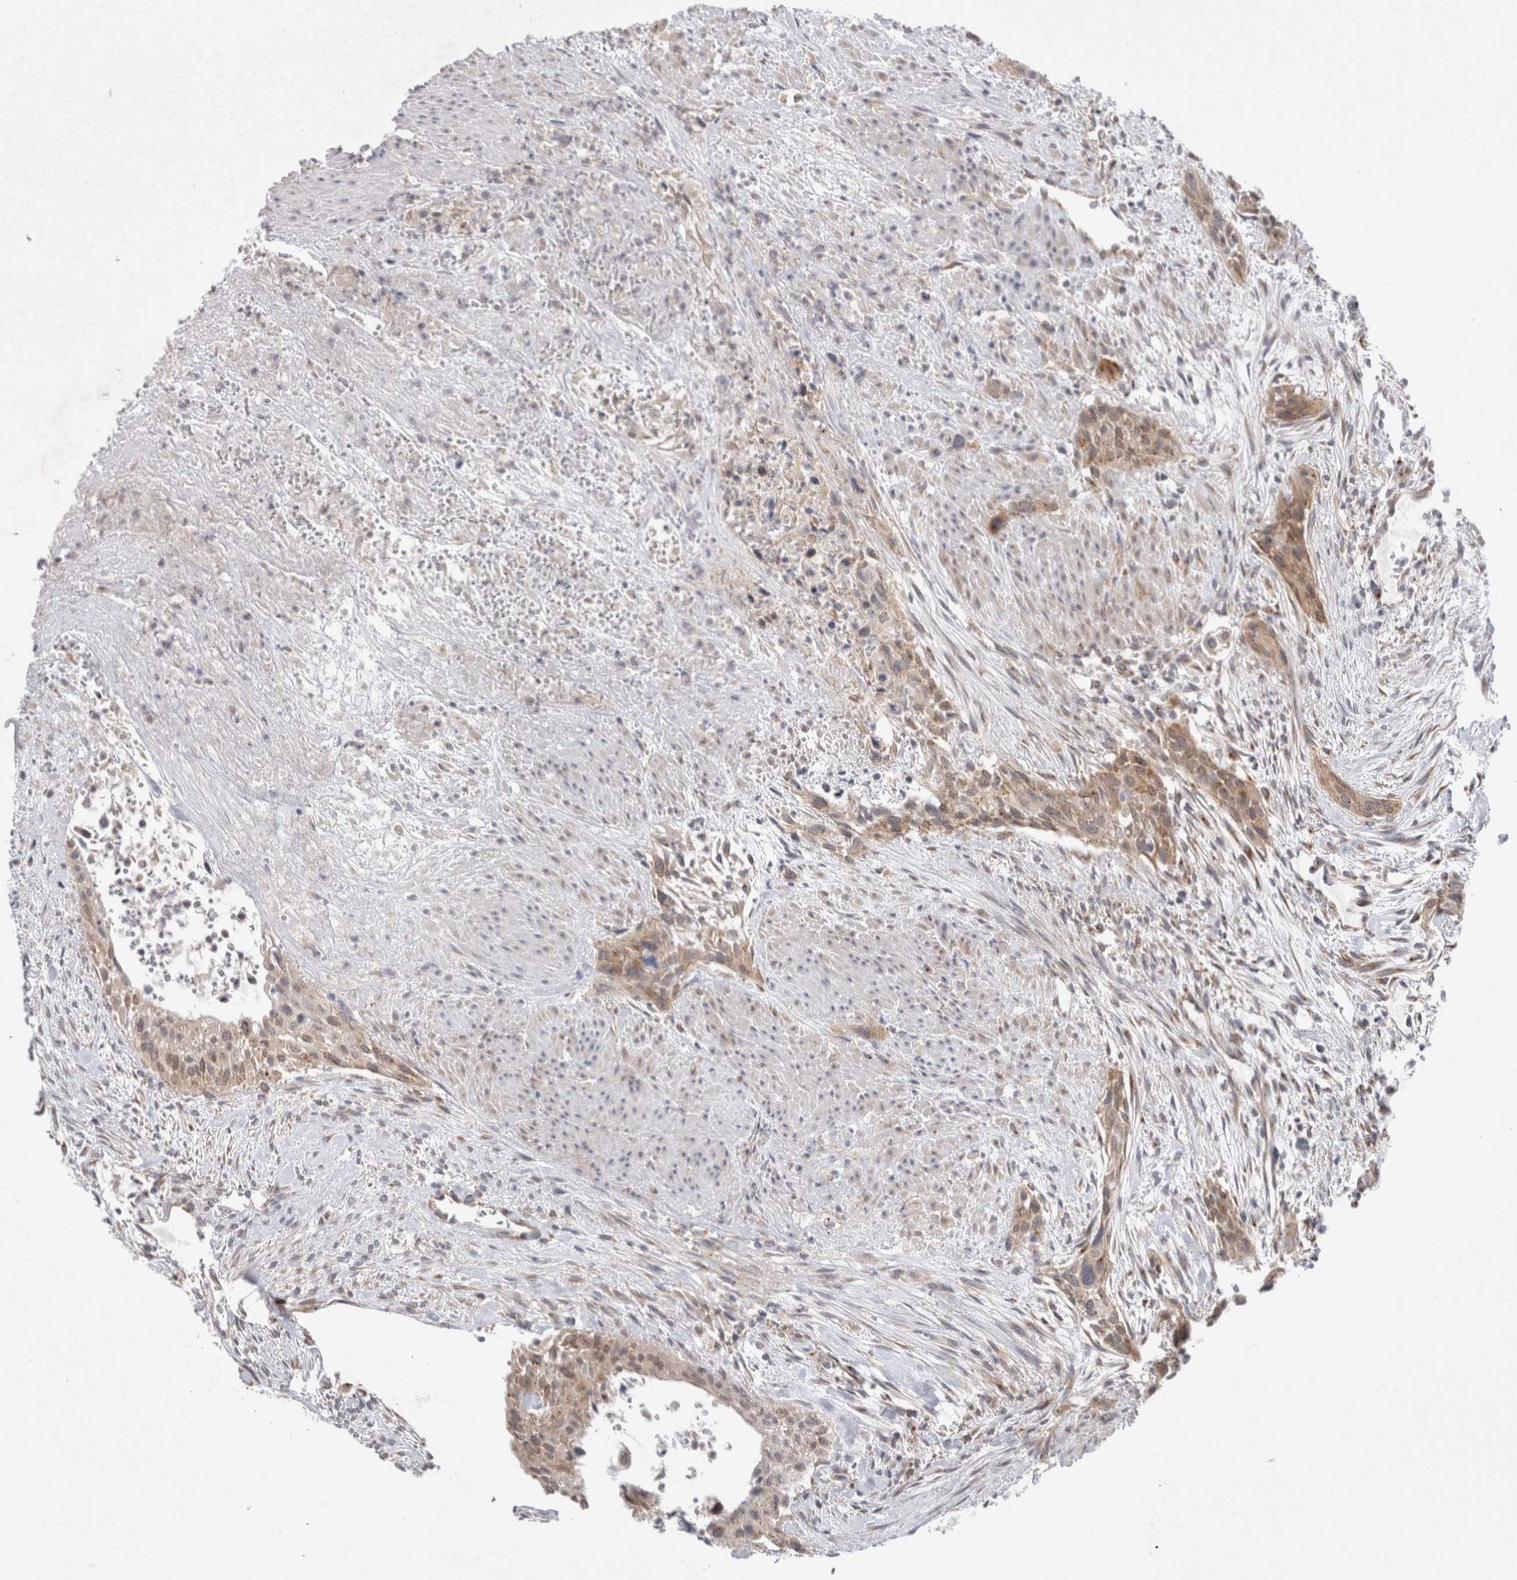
{"staining": {"intensity": "weak", "quantity": ">75%", "location": "cytoplasmic/membranous"}, "tissue": "urothelial cancer", "cell_type": "Tumor cells", "image_type": "cancer", "snomed": [{"axis": "morphology", "description": "Urothelial carcinoma, High grade"}, {"axis": "topography", "description": "Urinary bladder"}], "caption": "A brown stain highlights weak cytoplasmic/membranous positivity of a protein in urothelial cancer tumor cells.", "gene": "BICD2", "patient": {"sex": "male", "age": 35}}